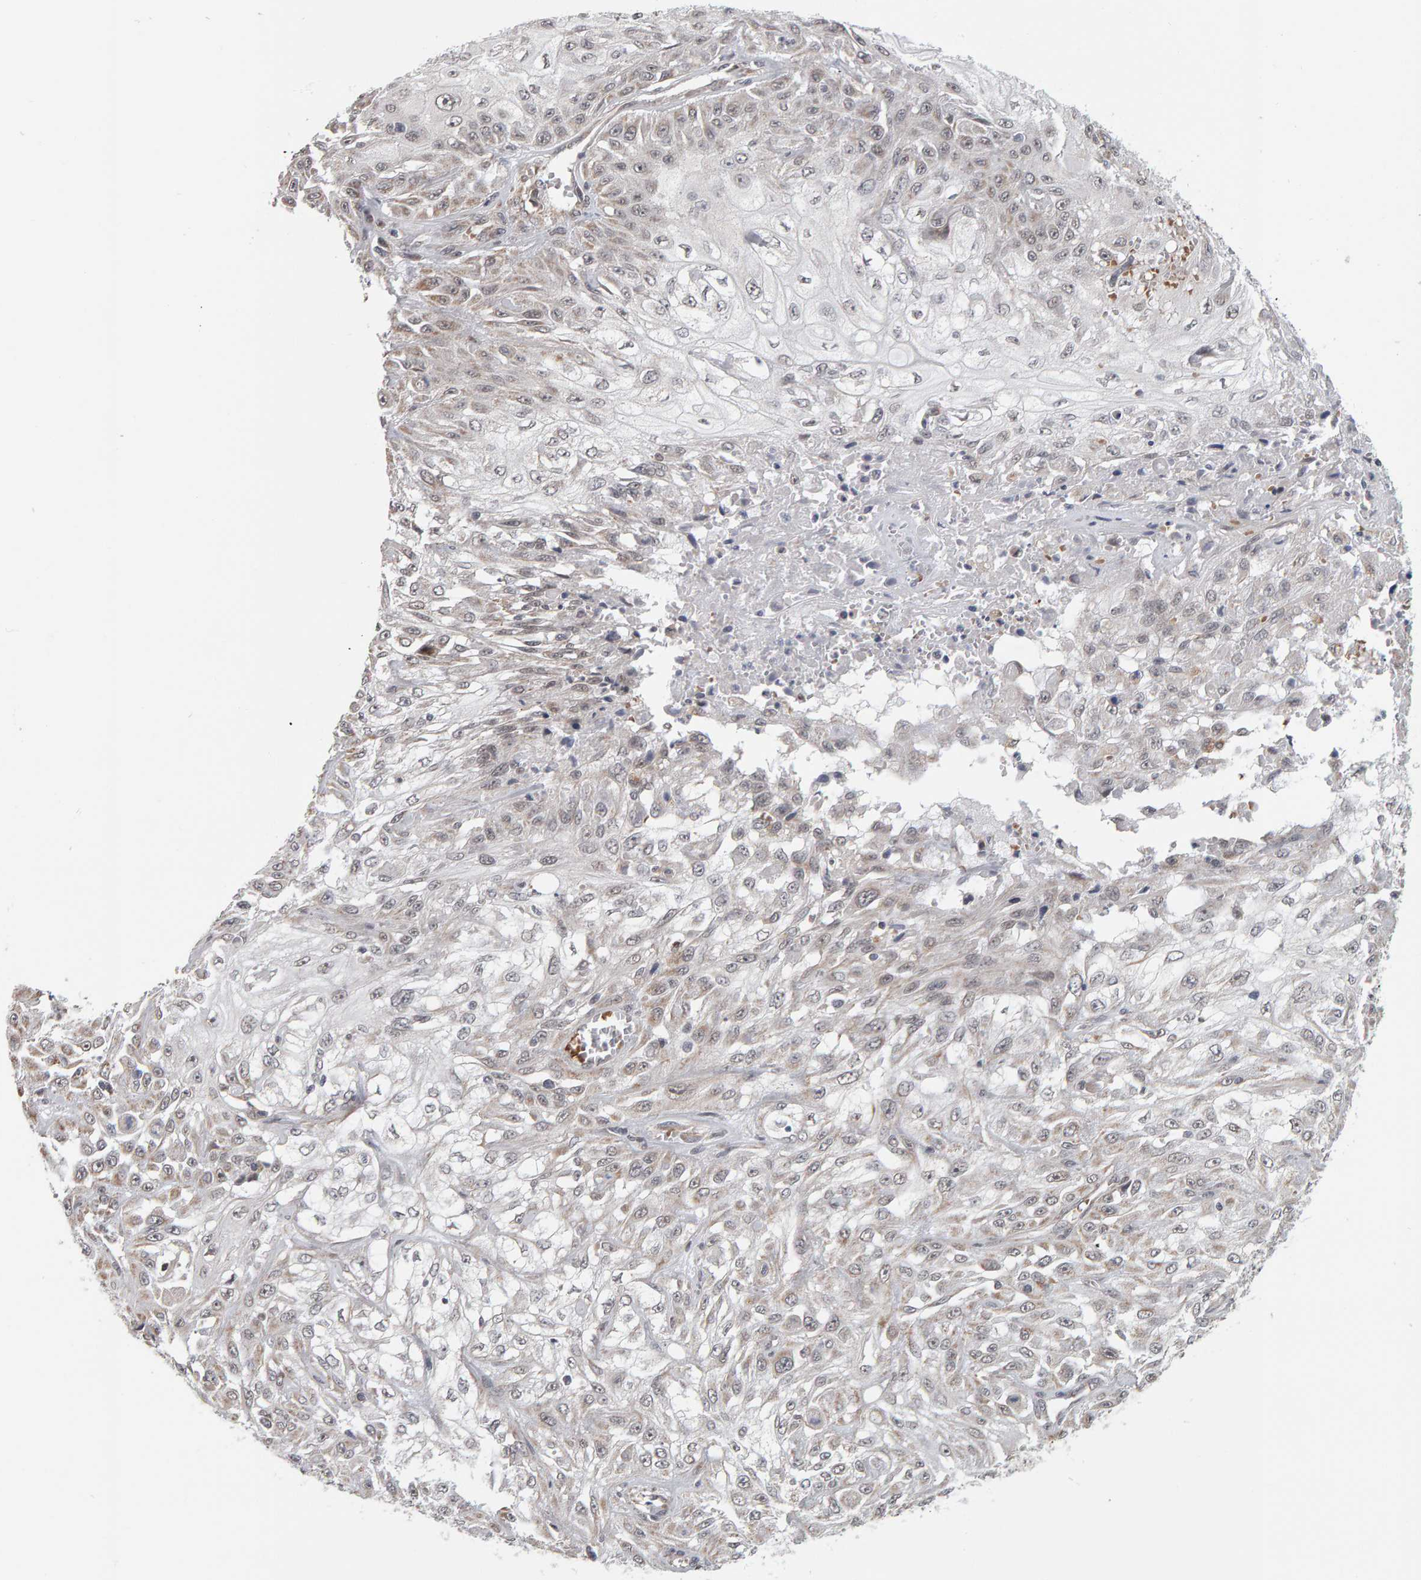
{"staining": {"intensity": "weak", "quantity": "25%-75%", "location": "cytoplasmic/membranous,nuclear"}, "tissue": "skin cancer", "cell_type": "Tumor cells", "image_type": "cancer", "snomed": [{"axis": "morphology", "description": "Squamous cell carcinoma, NOS"}, {"axis": "morphology", "description": "Squamous cell carcinoma, metastatic, NOS"}, {"axis": "topography", "description": "Skin"}, {"axis": "topography", "description": "Lymph node"}], "caption": "Protein analysis of skin cancer tissue demonstrates weak cytoplasmic/membranous and nuclear staining in approximately 25%-75% of tumor cells.", "gene": "DAP3", "patient": {"sex": "male", "age": 75}}